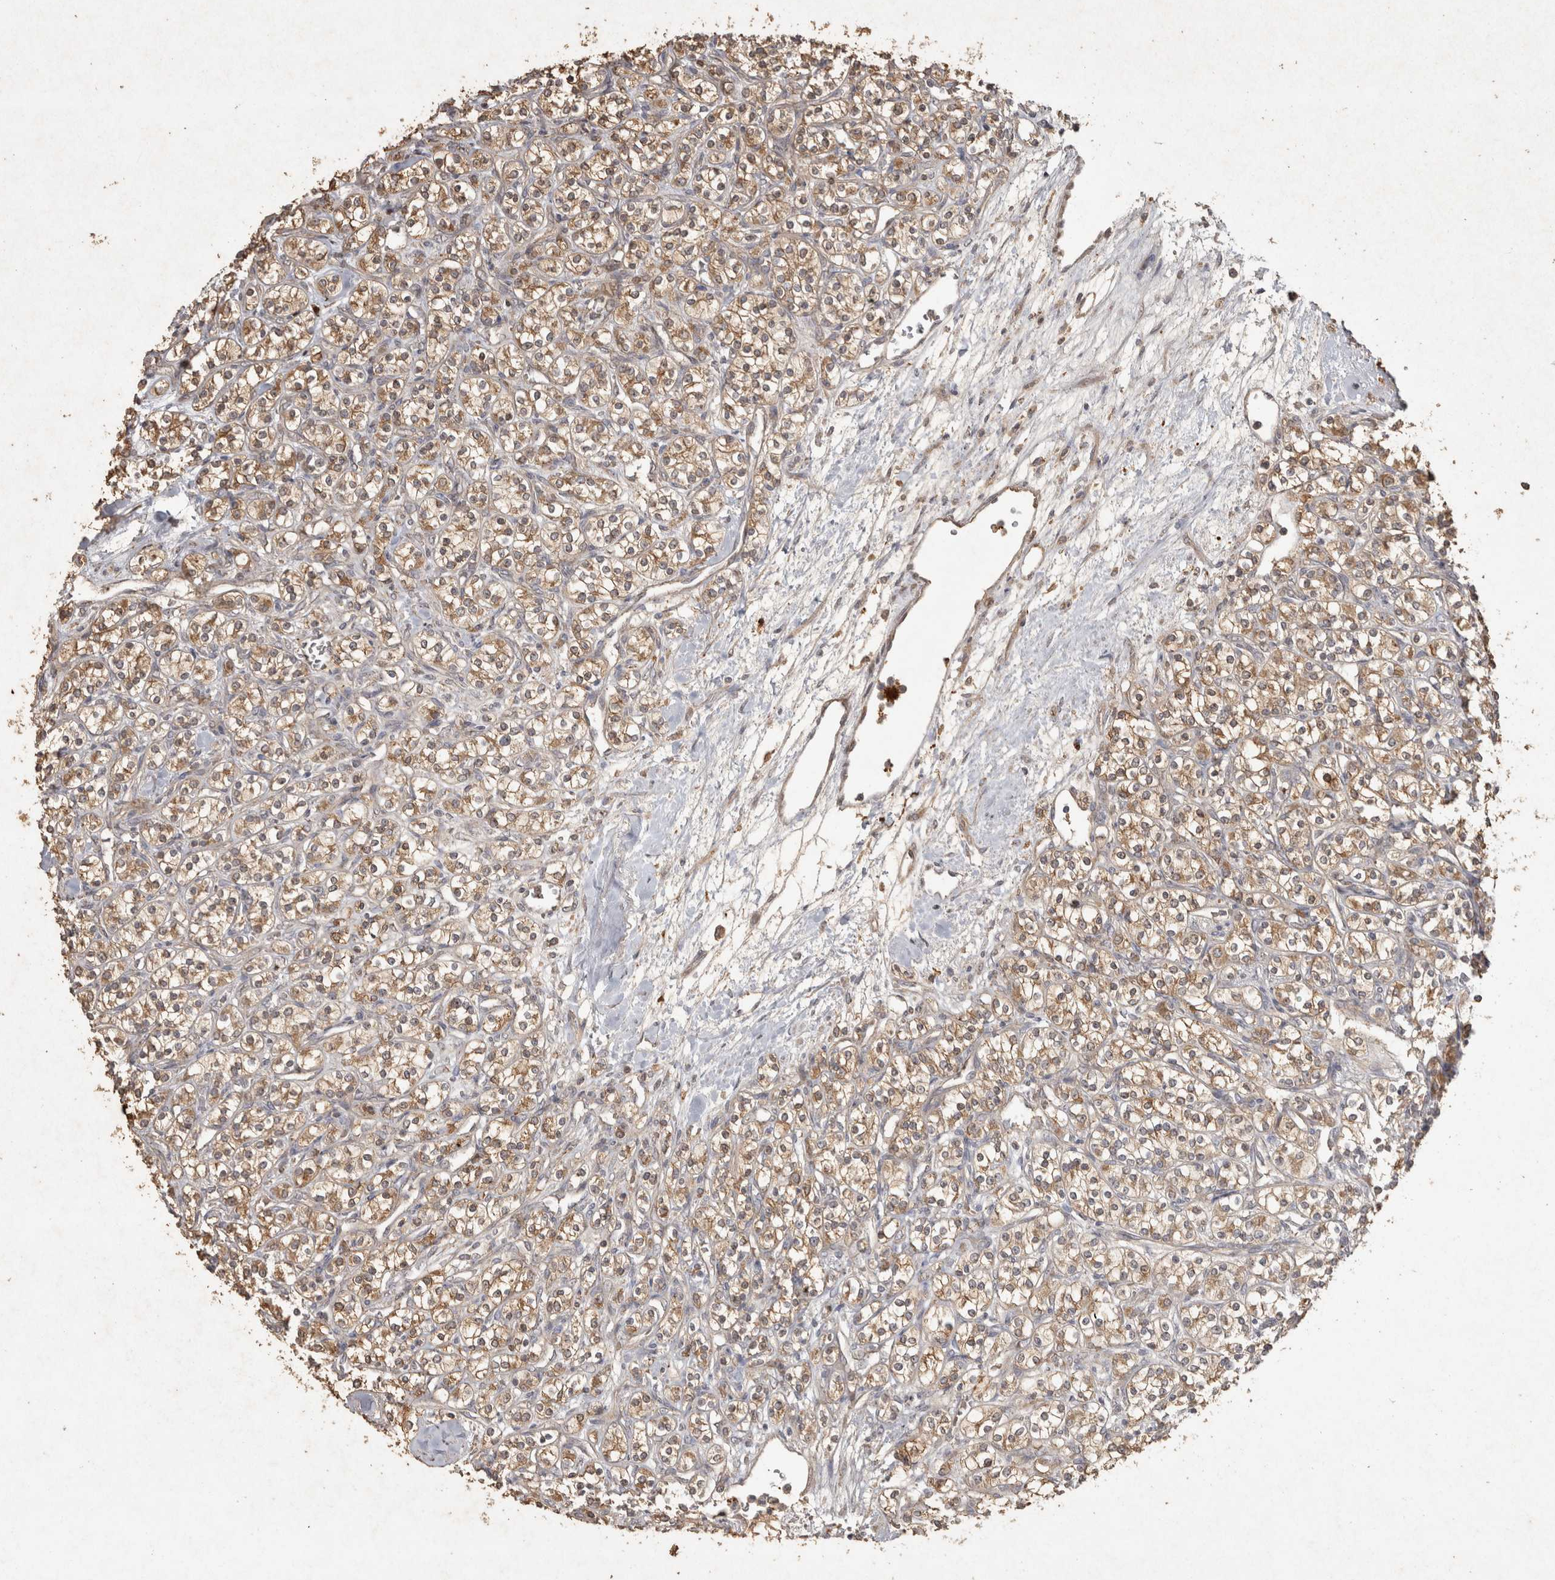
{"staining": {"intensity": "moderate", "quantity": ">75%", "location": "cytoplasmic/membranous"}, "tissue": "renal cancer", "cell_type": "Tumor cells", "image_type": "cancer", "snomed": [{"axis": "morphology", "description": "Adenocarcinoma, NOS"}, {"axis": "topography", "description": "Kidney"}], "caption": "Immunohistochemistry (IHC) (DAB (3,3'-diaminobenzidine)) staining of adenocarcinoma (renal) displays moderate cytoplasmic/membranous protein staining in approximately >75% of tumor cells. The protein is shown in brown color, while the nuclei are stained blue.", "gene": "OSTN", "patient": {"sex": "male", "age": 77}}